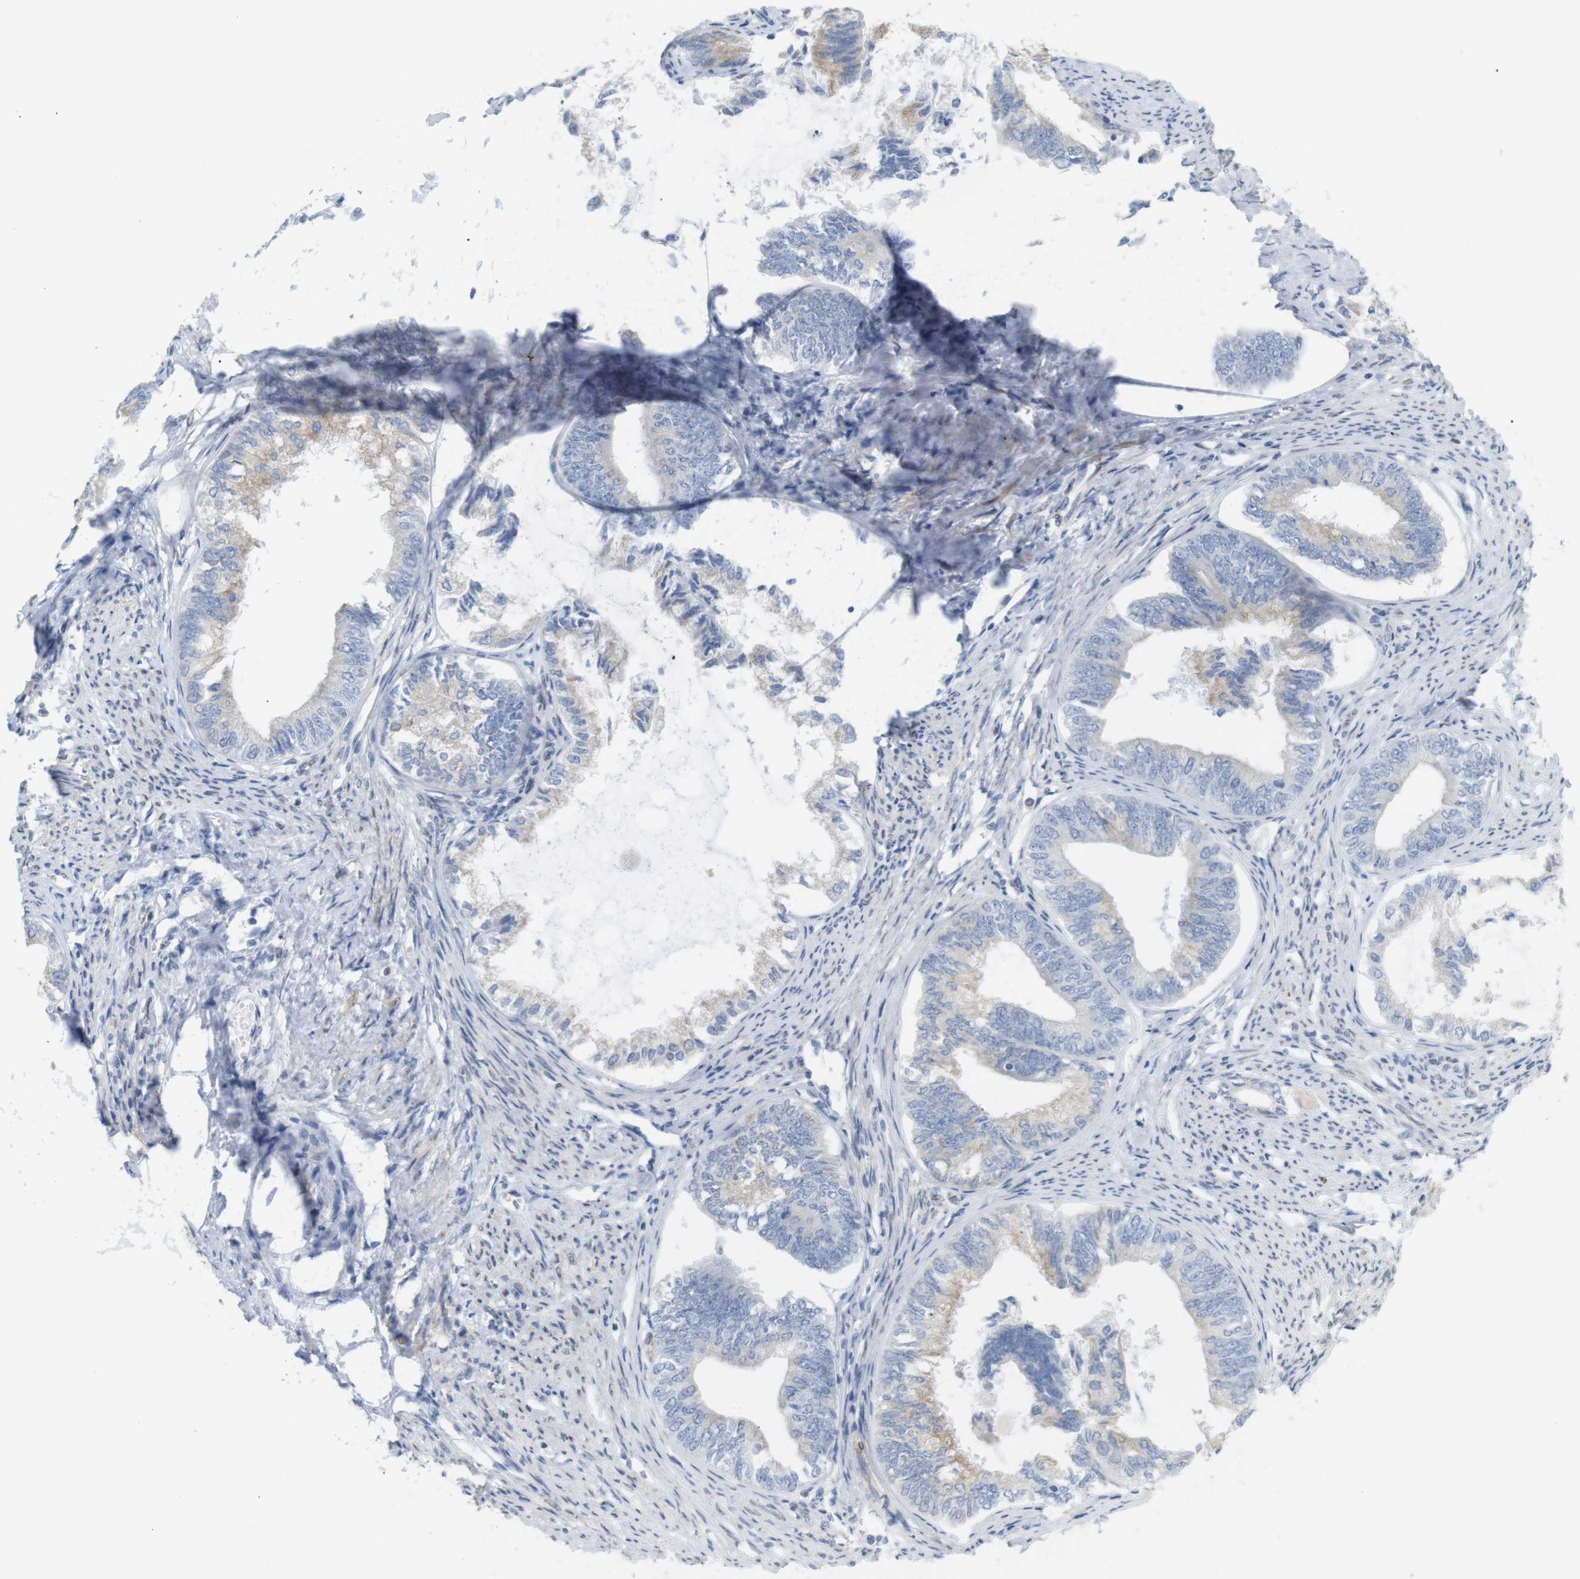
{"staining": {"intensity": "weak", "quantity": "25%-75%", "location": "cytoplasmic/membranous"}, "tissue": "endometrial cancer", "cell_type": "Tumor cells", "image_type": "cancer", "snomed": [{"axis": "morphology", "description": "Adenocarcinoma, NOS"}, {"axis": "topography", "description": "Endometrium"}], "caption": "Tumor cells show low levels of weak cytoplasmic/membranous staining in approximately 25%-75% of cells in adenocarcinoma (endometrial).", "gene": "ITPR1", "patient": {"sex": "female", "age": 86}}